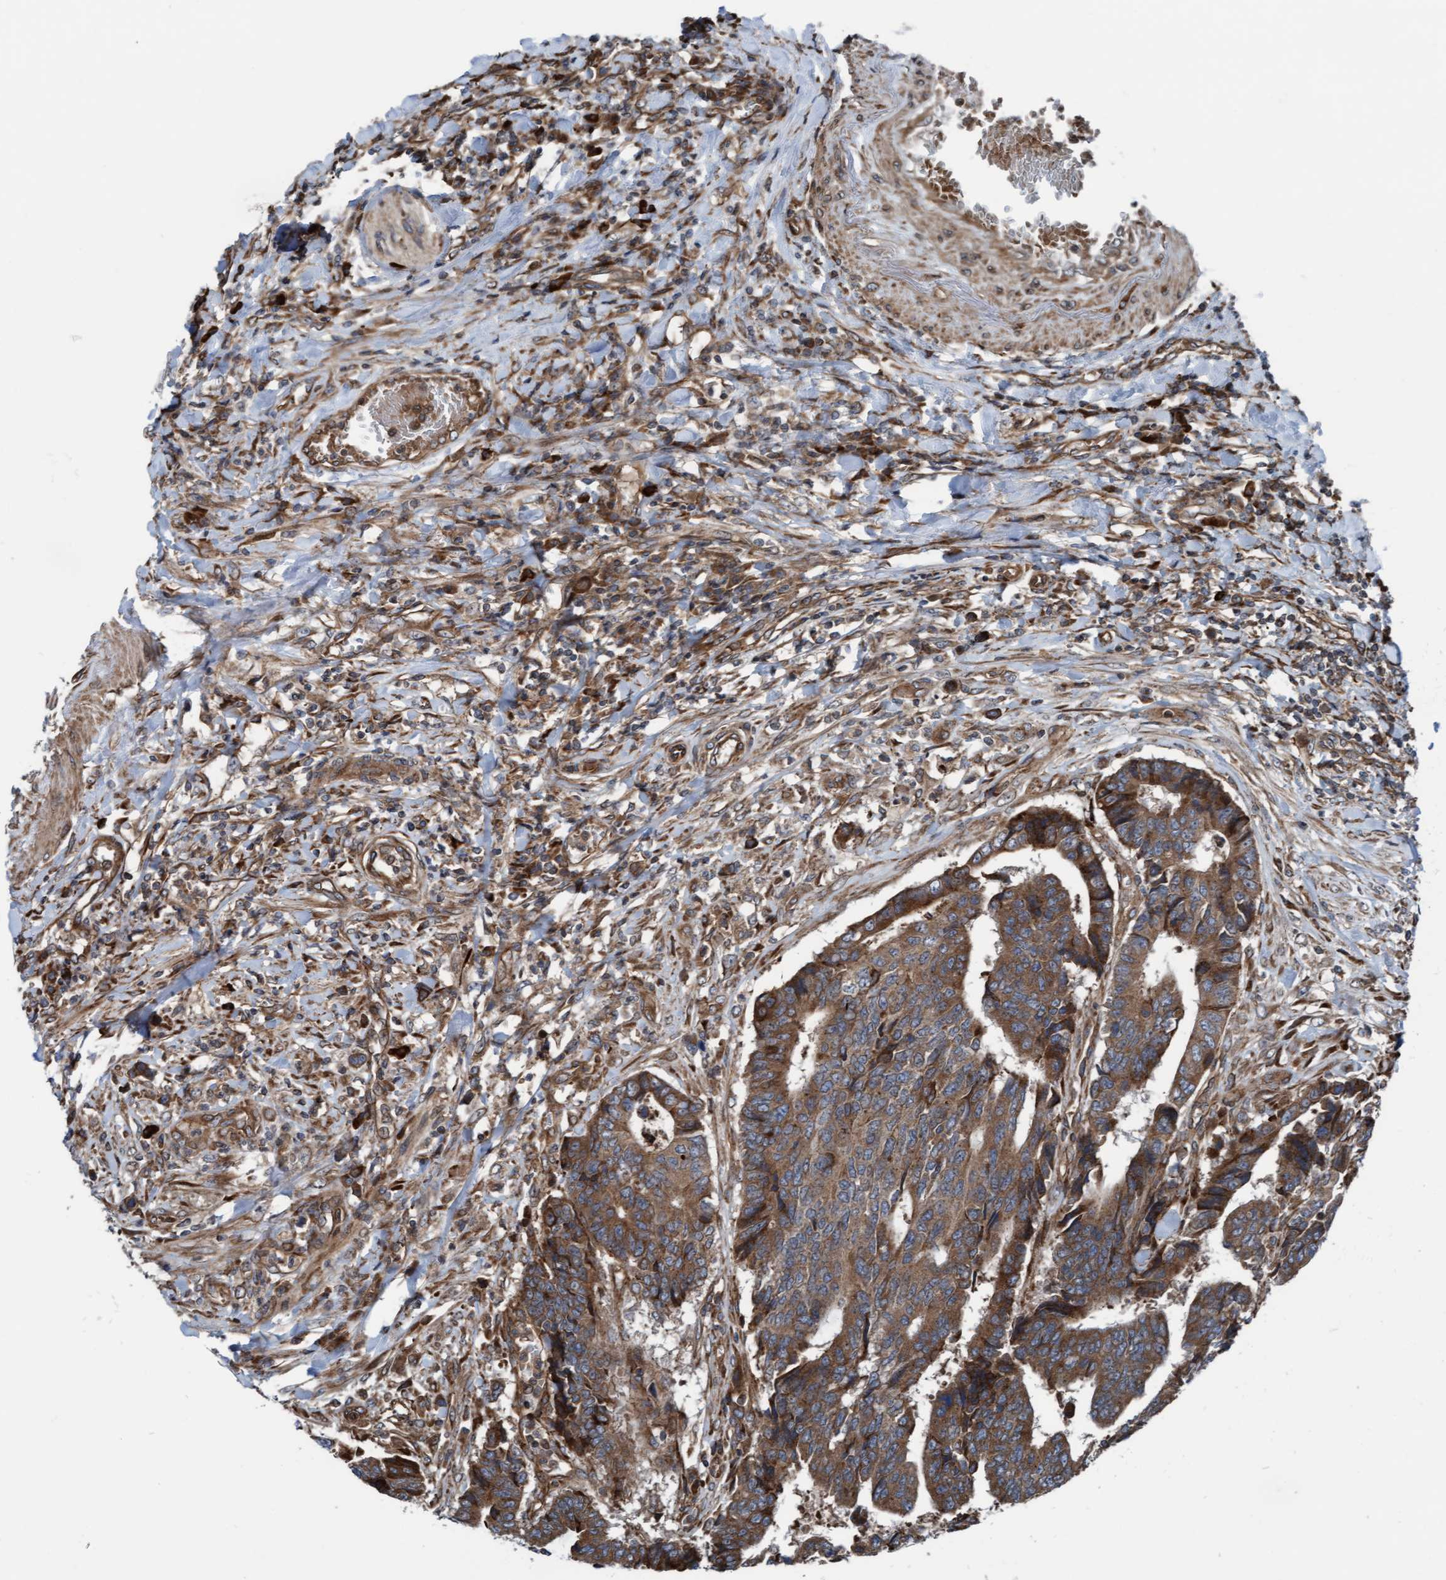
{"staining": {"intensity": "moderate", "quantity": ">75%", "location": "cytoplasmic/membranous"}, "tissue": "colorectal cancer", "cell_type": "Tumor cells", "image_type": "cancer", "snomed": [{"axis": "morphology", "description": "Adenocarcinoma, NOS"}, {"axis": "topography", "description": "Rectum"}], "caption": "The histopathology image exhibits staining of colorectal cancer (adenocarcinoma), revealing moderate cytoplasmic/membranous protein expression (brown color) within tumor cells.", "gene": "RAP1GAP2", "patient": {"sex": "male", "age": 84}}